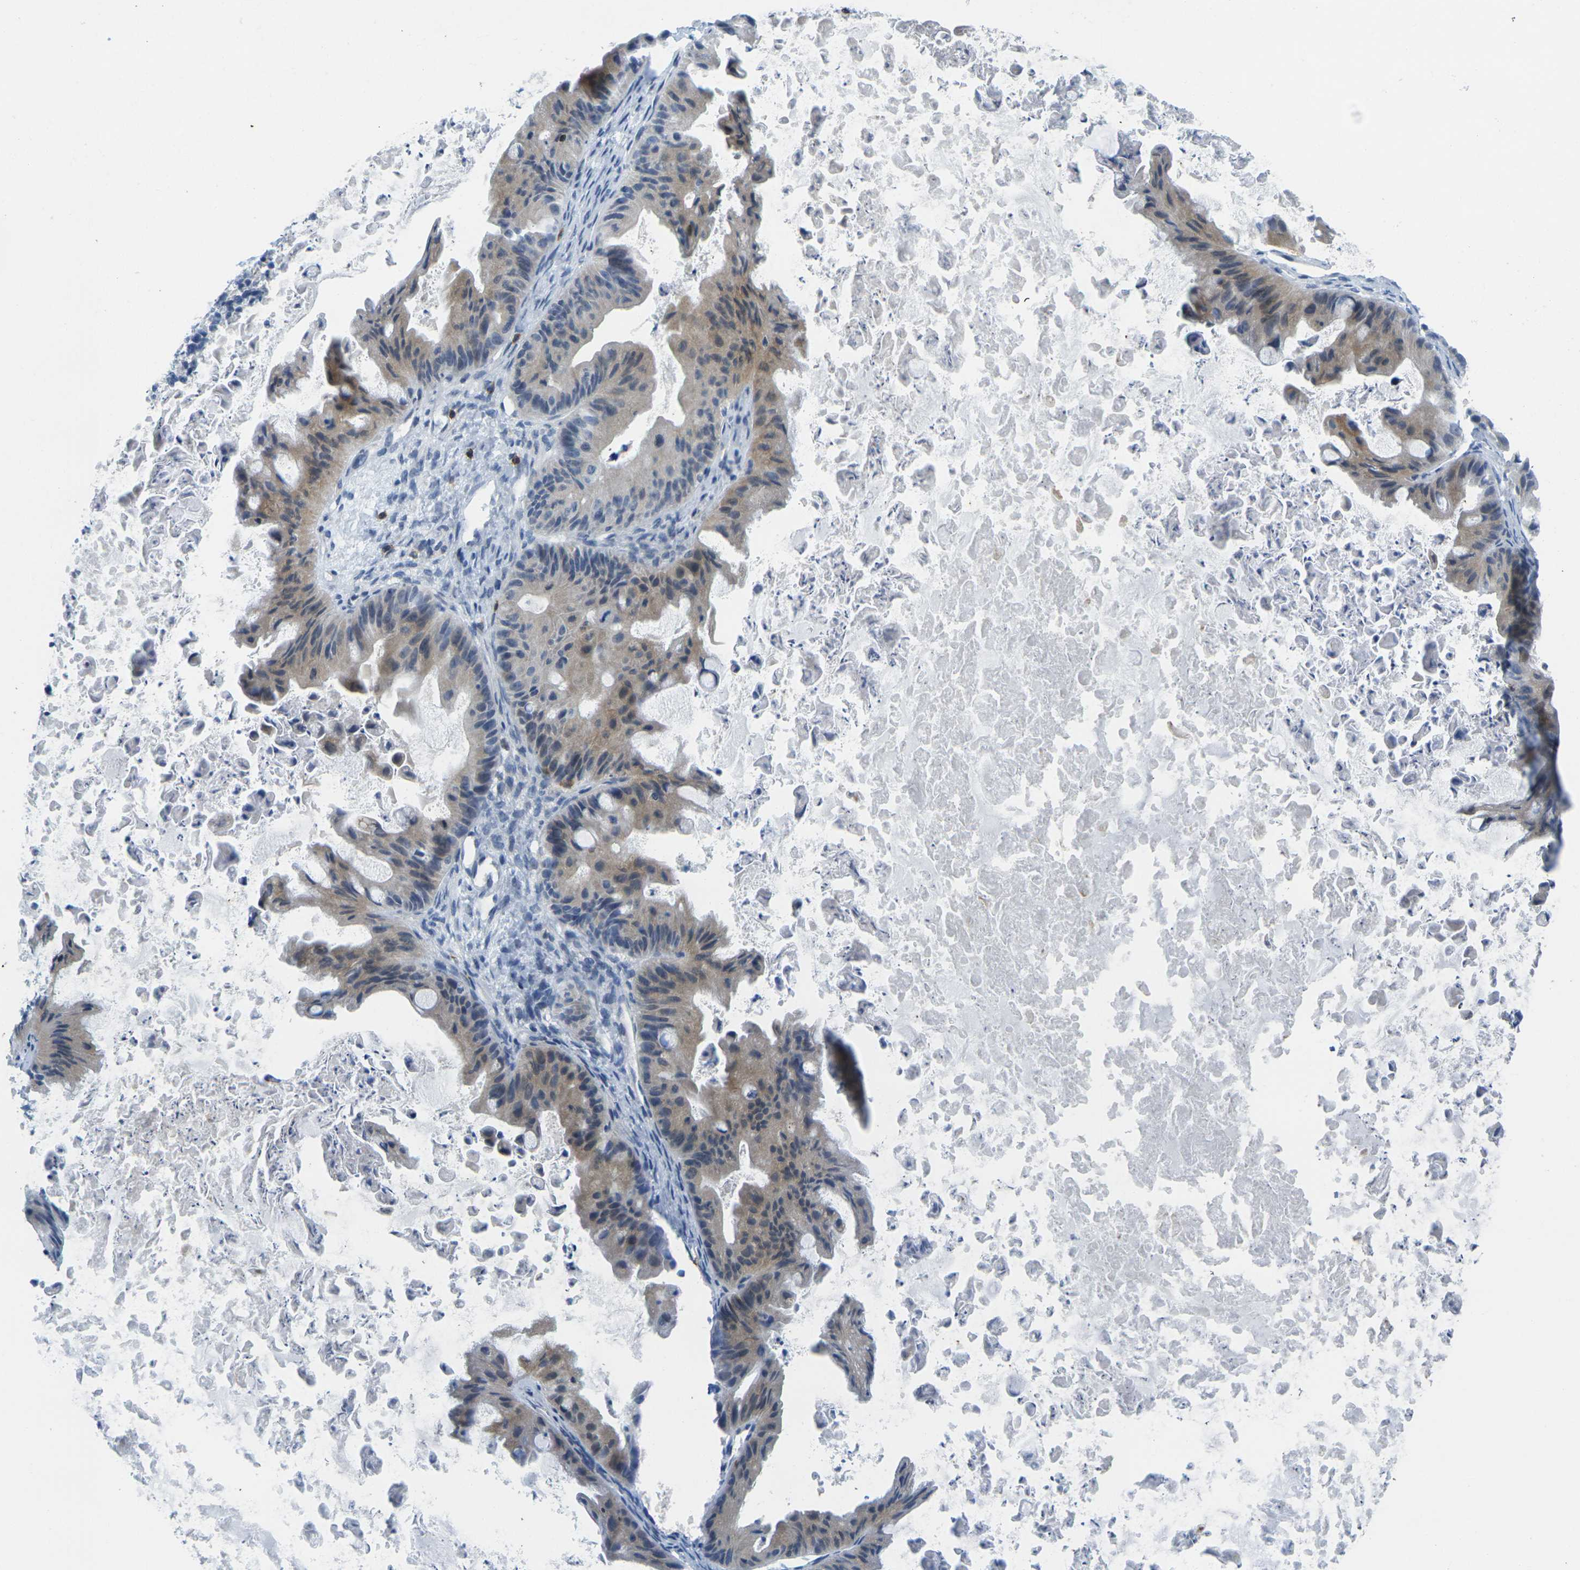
{"staining": {"intensity": "weak", "quantity": ">75%", "location": "cytoplasmic/membranous"}, "tissue": "ovarian cancer", "cell_type": "Tumor cells", "image_type": "cancer", "snomed": [{"axis": "morphology", "description": "Cystadenocarcinoma, mucinous, NOS"}, {"axis": "topography", "description": "Ovary"}], "caption": "Human mucinous cystadenocarcinoma (ovarian) stained for a protein (brown) demonstrates weak cytoplasmic/membranous positive positivity in approximately >75% of tumor cells.", "gene": "CD3D", "patient": {"sex": "female", "age": 37}}